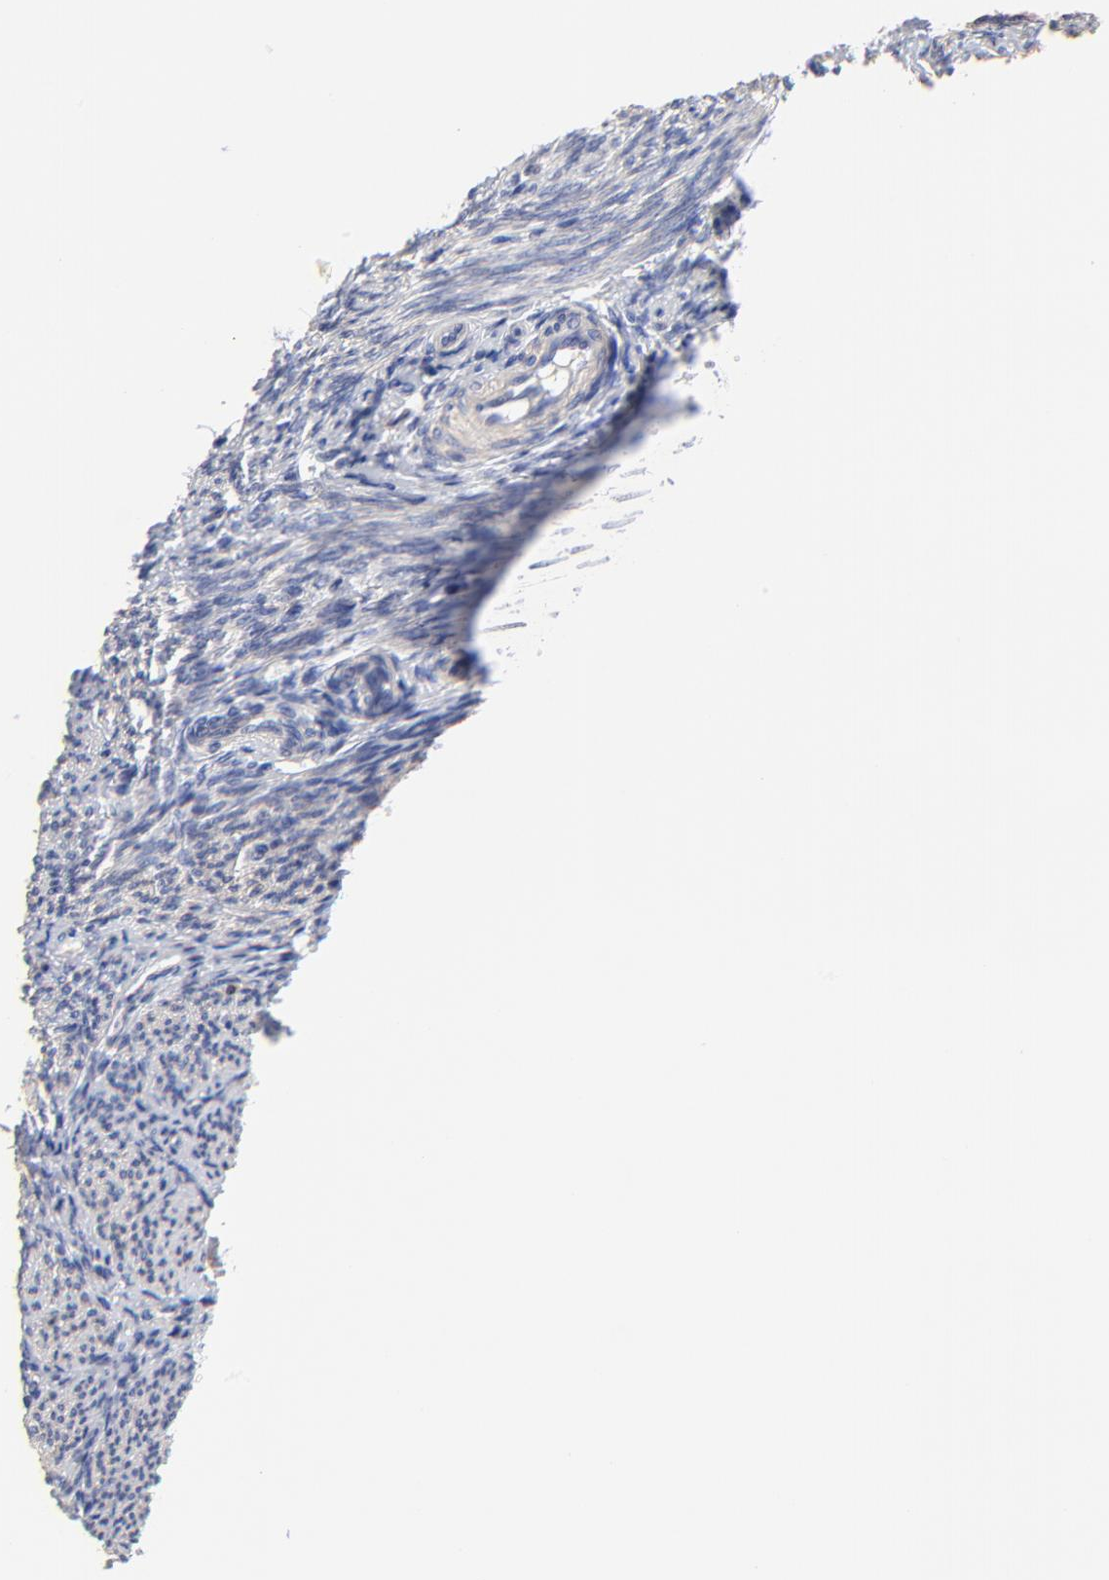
{"staining": {"intensity": "weak", "quantity": "25%-75%", "location": "cytoplasmic/membranous"}, "tissue": "endometrial cancer", "cell_type": "Tumor cells", "image_type": "cancer", "snomed": [{"axis": "morphology", "description": "Adenocarcinoma, NOS"}, {"axis": "topography", "description": "Endometrium"}], "caption": "An immunohistochemistry micrograph of tumor tissue is shown. Protein staining in brown labels weak cytoplasmic/membranous positivity in adenocarcinoma (endometrial) within tumor cells.", "gene": "TWNK", "patient": {"sex": "female", "age": 79}}